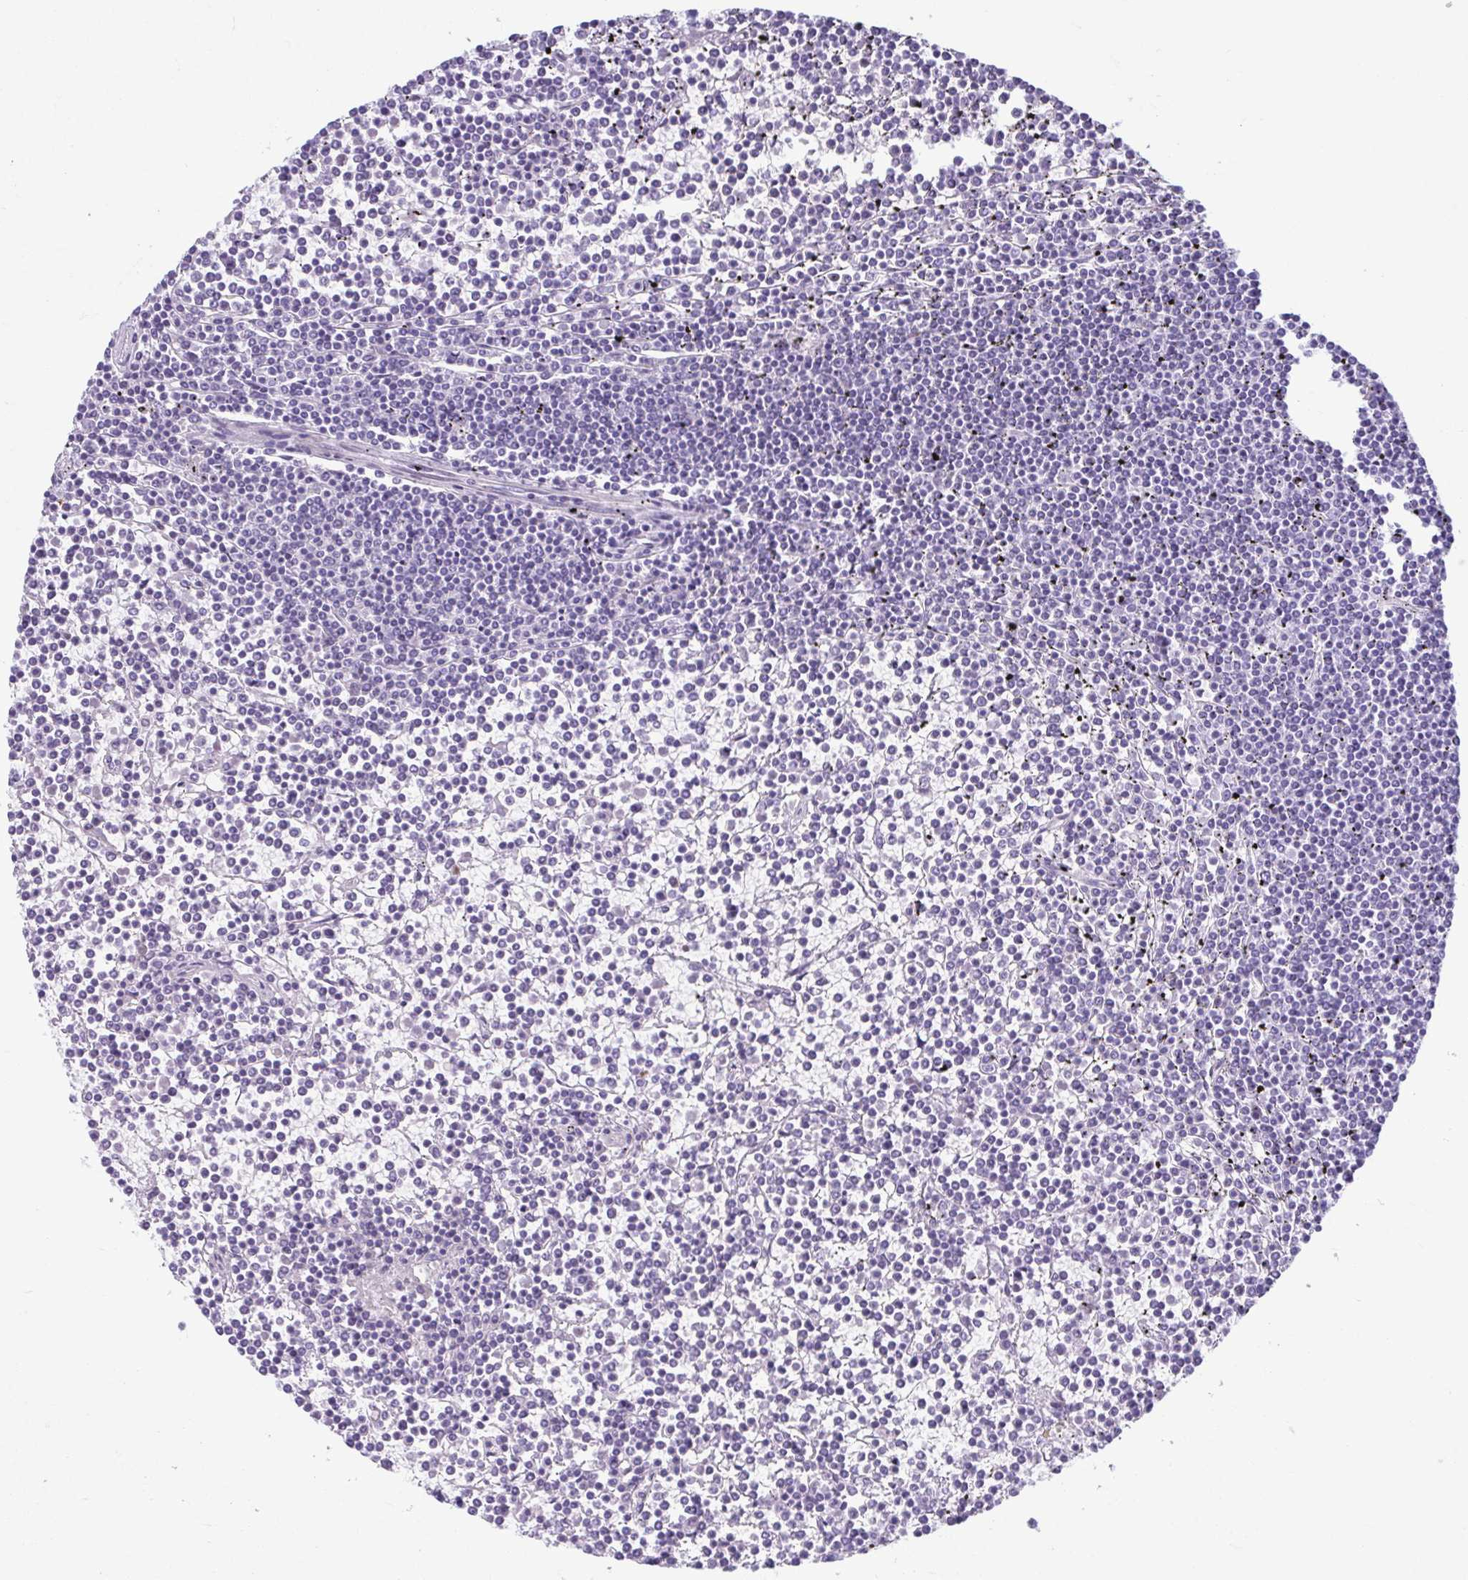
{"staining": {"intensity": "negative", "quantity": "none", "location": "none"}, "tissue": "lymphoma", "cell_type": "Tumor cells", "image_type": "cancer", "snomed": [{"axis": "morphology", "description": "Malignant lymphoma, non-Hodgkin's type, Low grade"}, {"axis": "topography", "description": "Spleen"}], "caption": "A histopathology image of low-grade malignant lymphoma, non-Hodgkin's type stained for a protein demonstrates no brown staining in tumor cells. (DAB (3,3'-diaminobenzidine) immunohistochemistry (IHC) with hematoxylin counter stain).", "gene": "TCEAL3", "patient": {"sex": "female", "age": 19}}